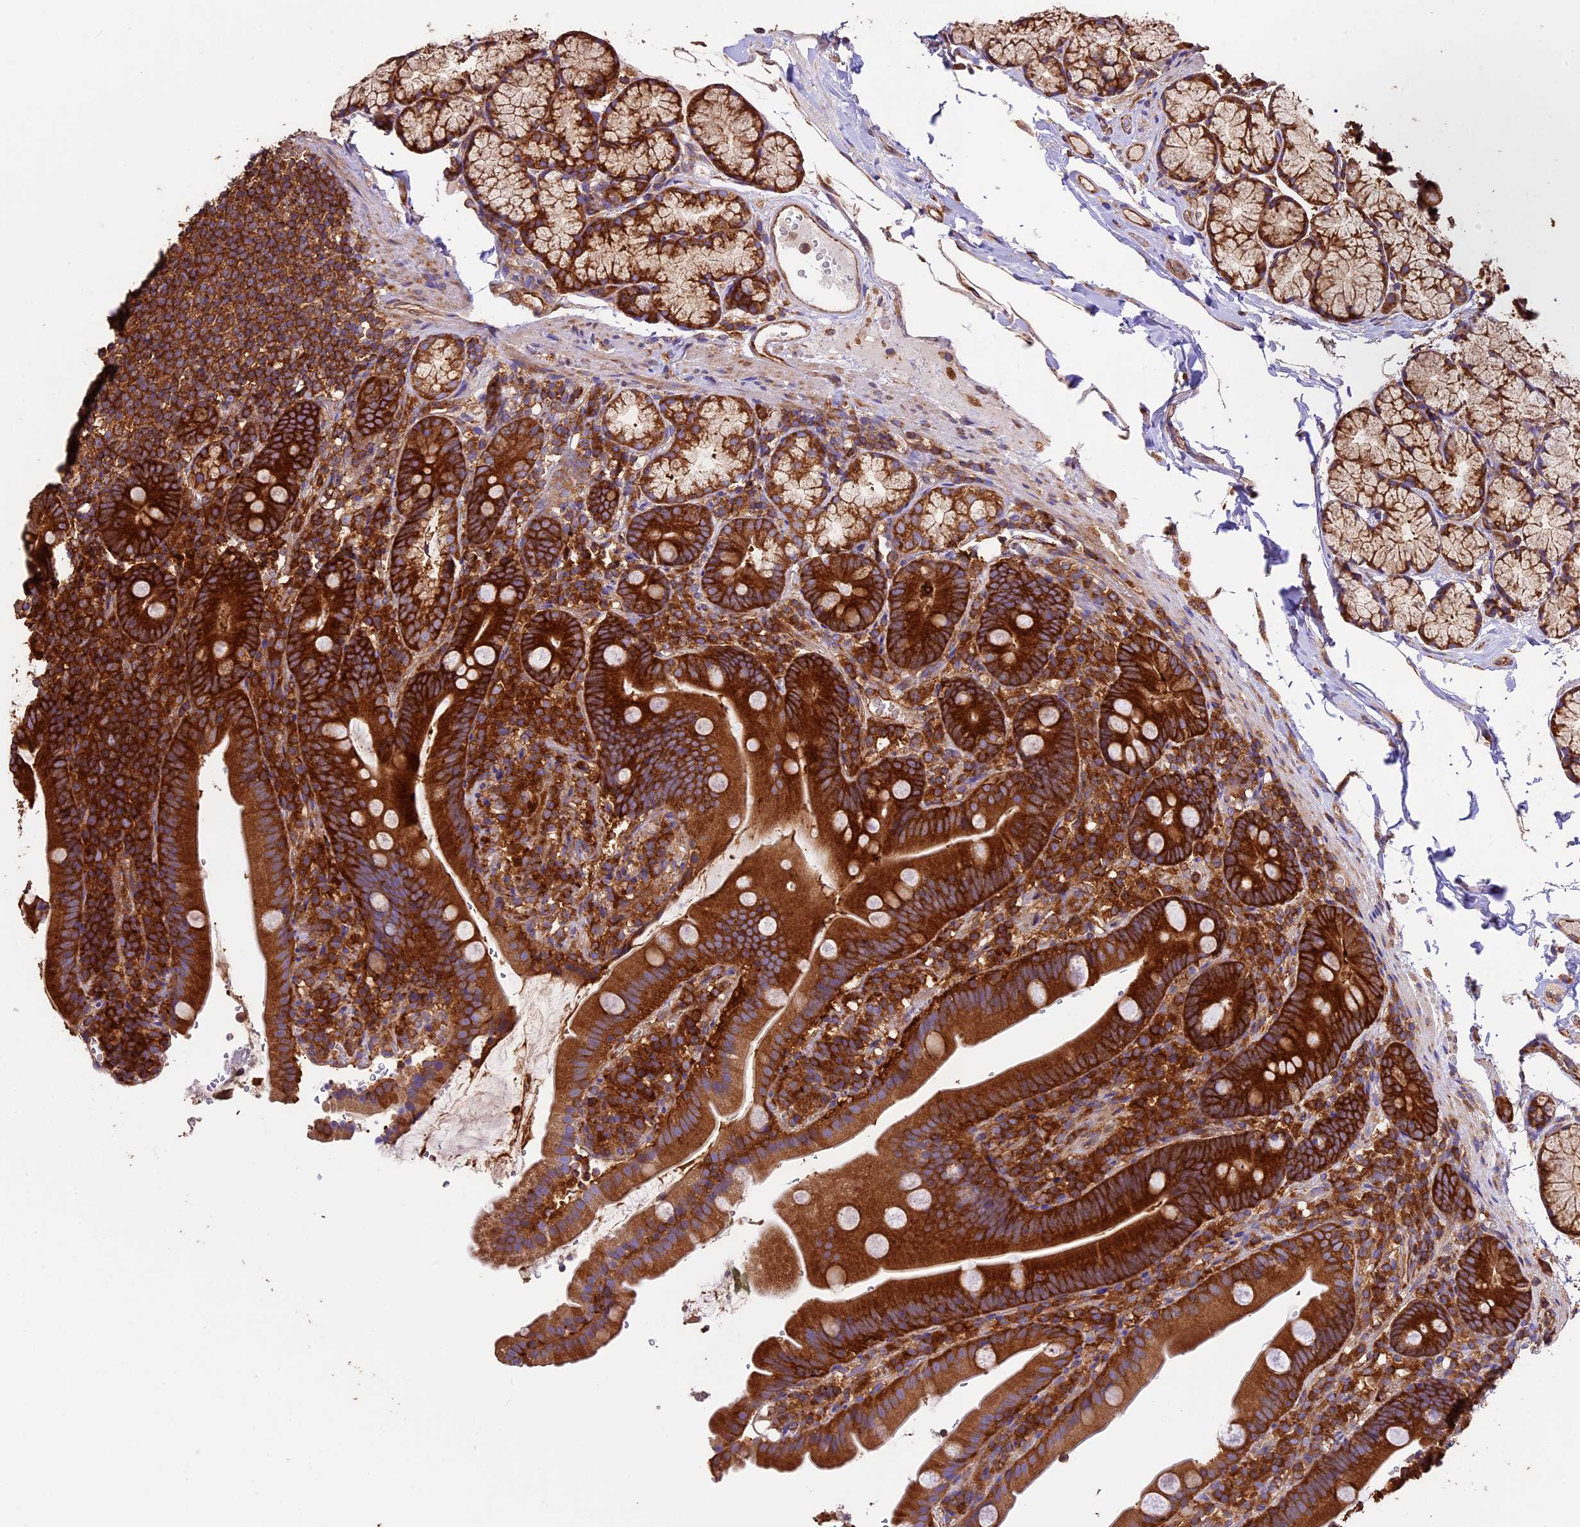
{"staining": {"intensity": "strong", "quantity": ">75%", "location": "cytoplasmic/membranous"}, "tissue": "duodenum", "cell_type": "Glandular cells", "image_type": "normal", "snomed": [{"axis": "morphology", "description": "Normal tissue, NOS"}, {"axis": "topography", "description": "Duodenum"}], "caption": "Duodenum stained with immunohistochemistry (IHC) shows strong cytoplasmic/membranous positivity in approximately >75% of glandular cells.", "gene": "KARS1", "patient": {"sex": "female", "age": 67}}